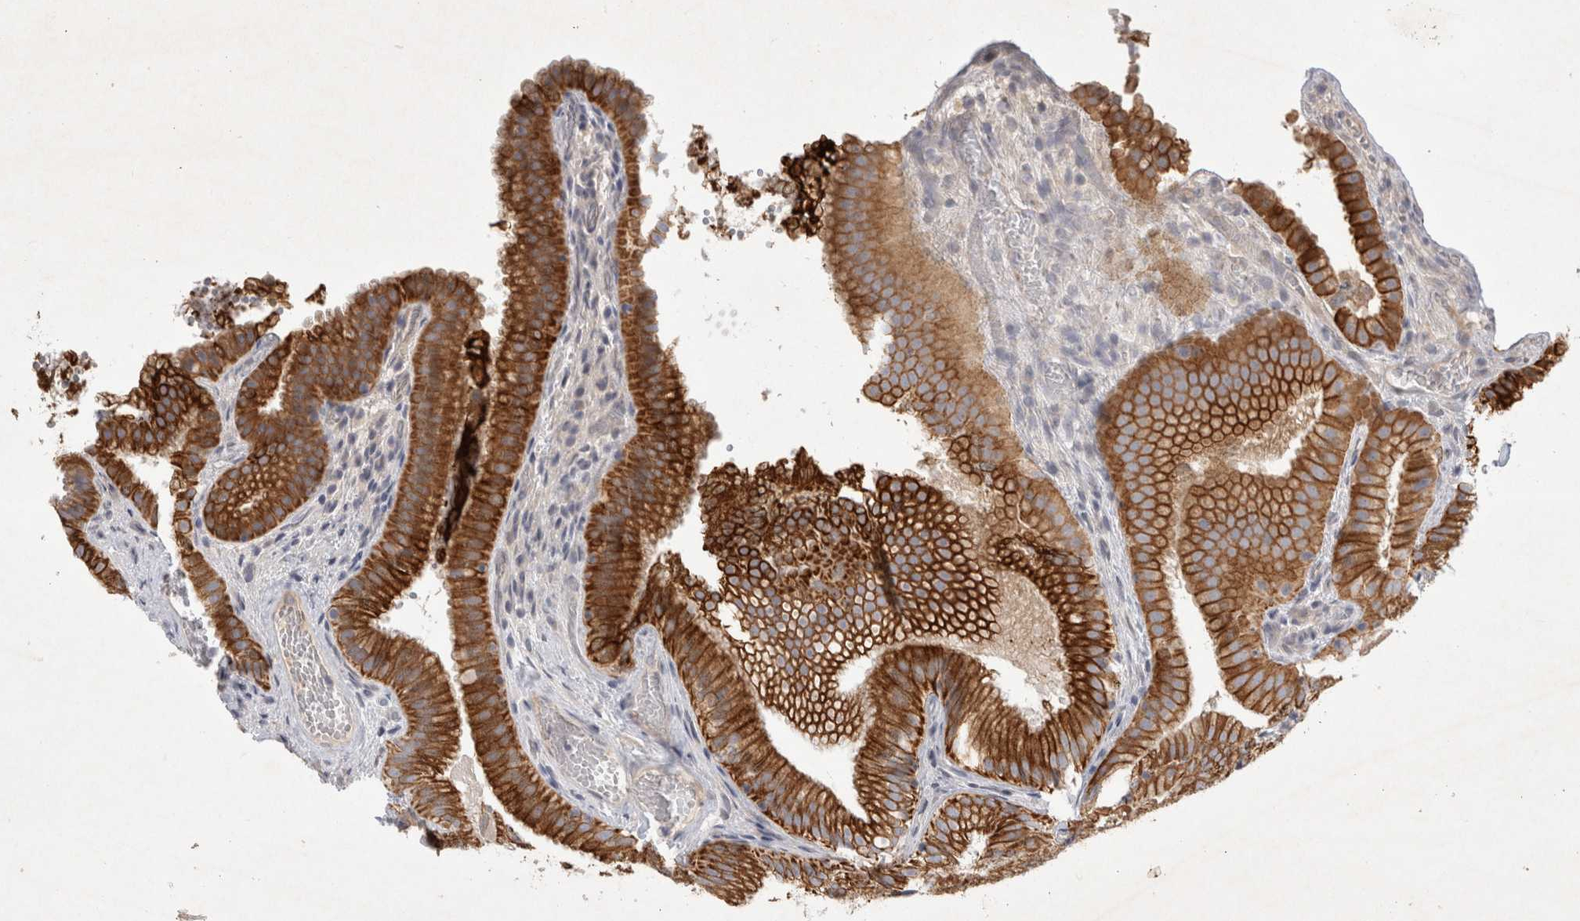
{"staining": {"intensity": "strong", "quantity": ">75%", "location": "cytoplasmic/membranous"}, "tissue": "gallbladder", "cell_type": "Glandular cells", "image_type": "normal", "snomed": [{"axis": "morphology", "description": "Normal tissue, NOS"}, {"axis": "topography", "description": "Gallbladder"}], "caption": "Unremarkable gallbladder was stained to show a protein in brown. There is high levels of strong cytoplasmic/membranous positivity in approximately >75% of glandular cells.", "gene": "BZW2", "patient": {"sex": "female", "age": 30}}